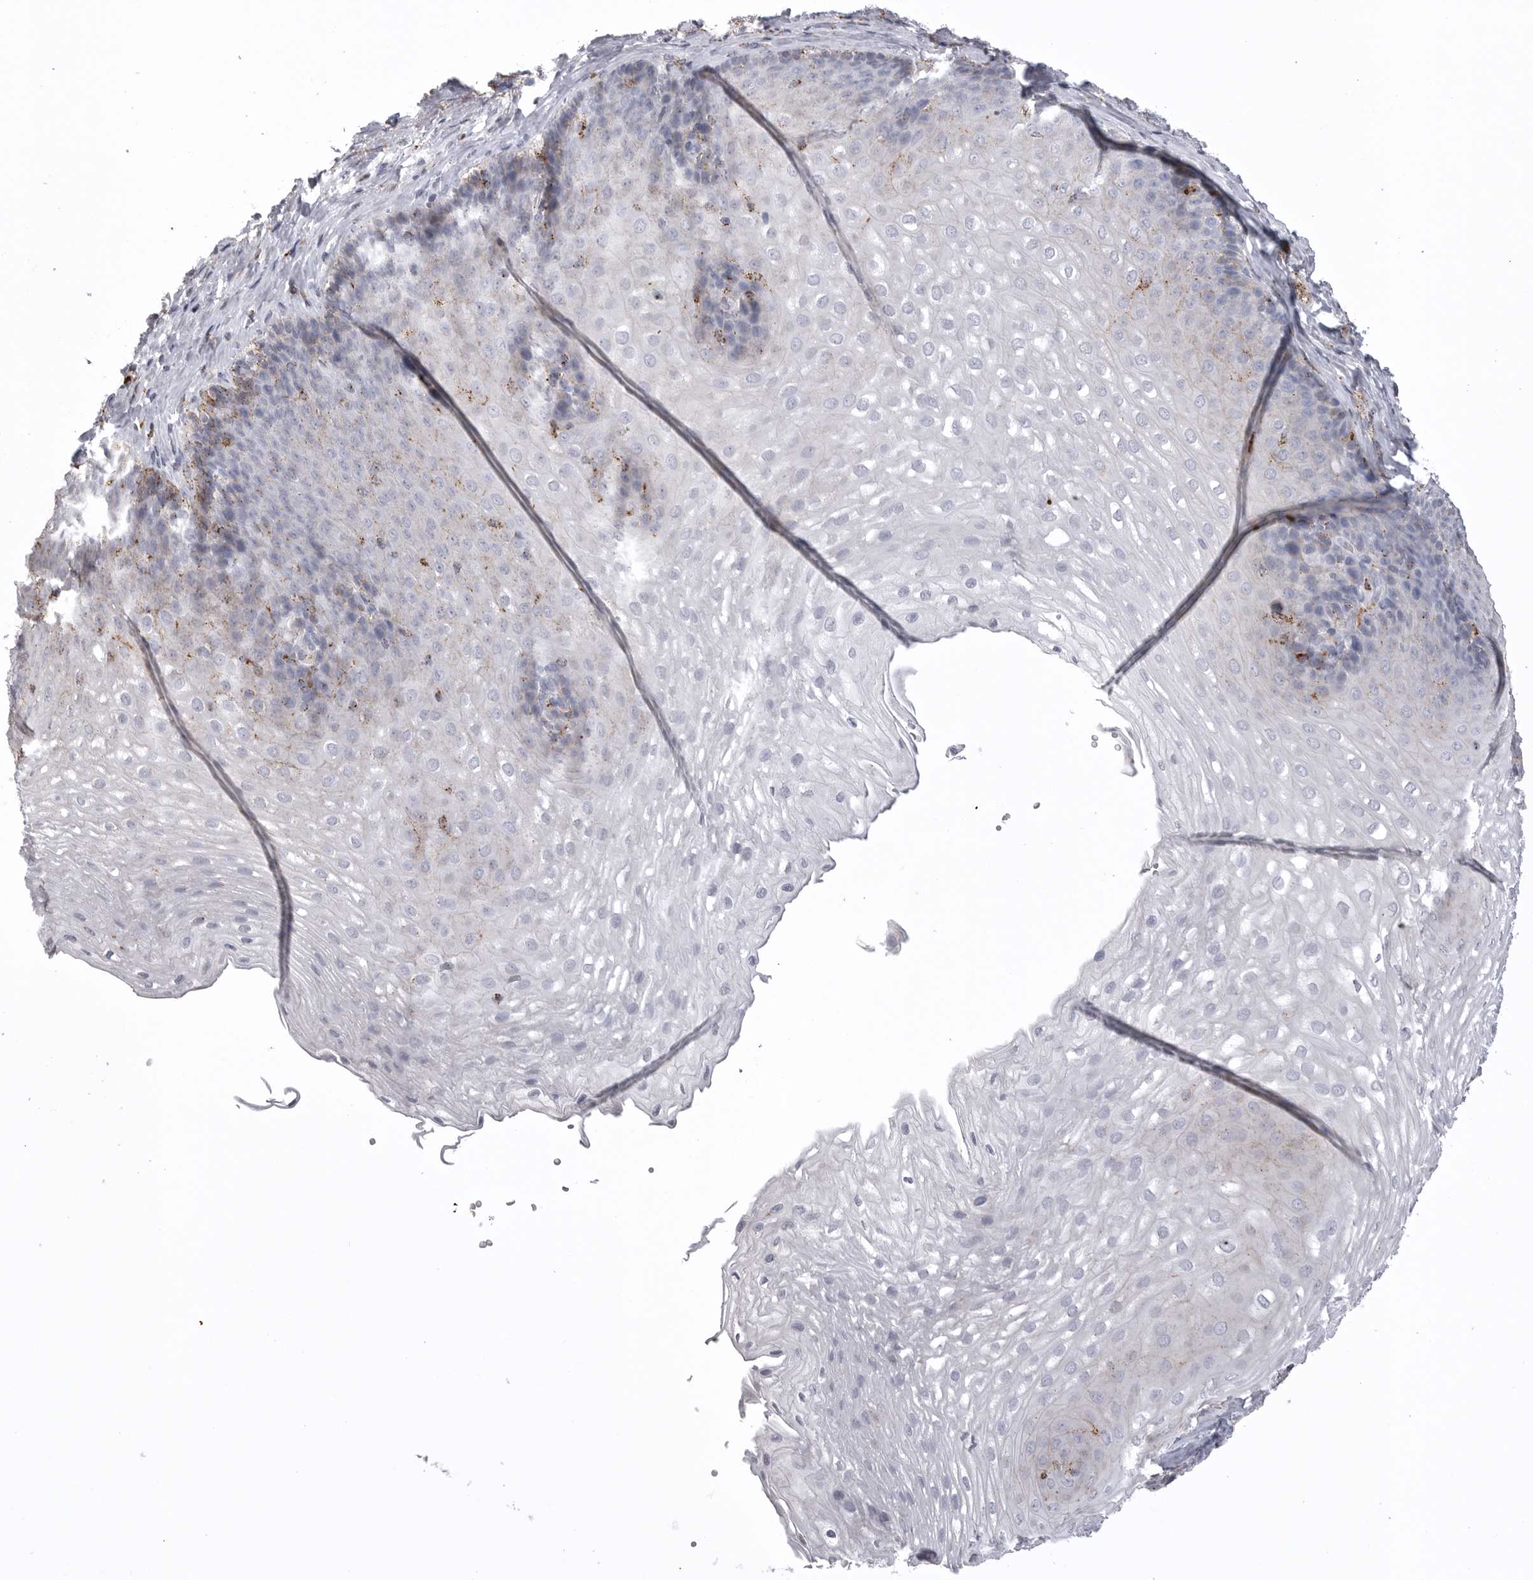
{"staining": {"intensity": "negative", "quantity": "none", "location": "none"}, "tissue": "esophagus", "cell_type": "Squamous epithelial cells", "image_type": "normal", "snomed": [{"axis": "morphology", "description": "Normal tissue, NOS"}, {"axis": "topography", "description": "Esophagus"}], "caption": "Immunohistochemistry (IHC) image of normal esophagus: human esophagus stained with DAB reveals no significant protein expression in squamous epithelial cells.", "gene": "PSPN", "patient": {"sex": "female", "age": 66}}